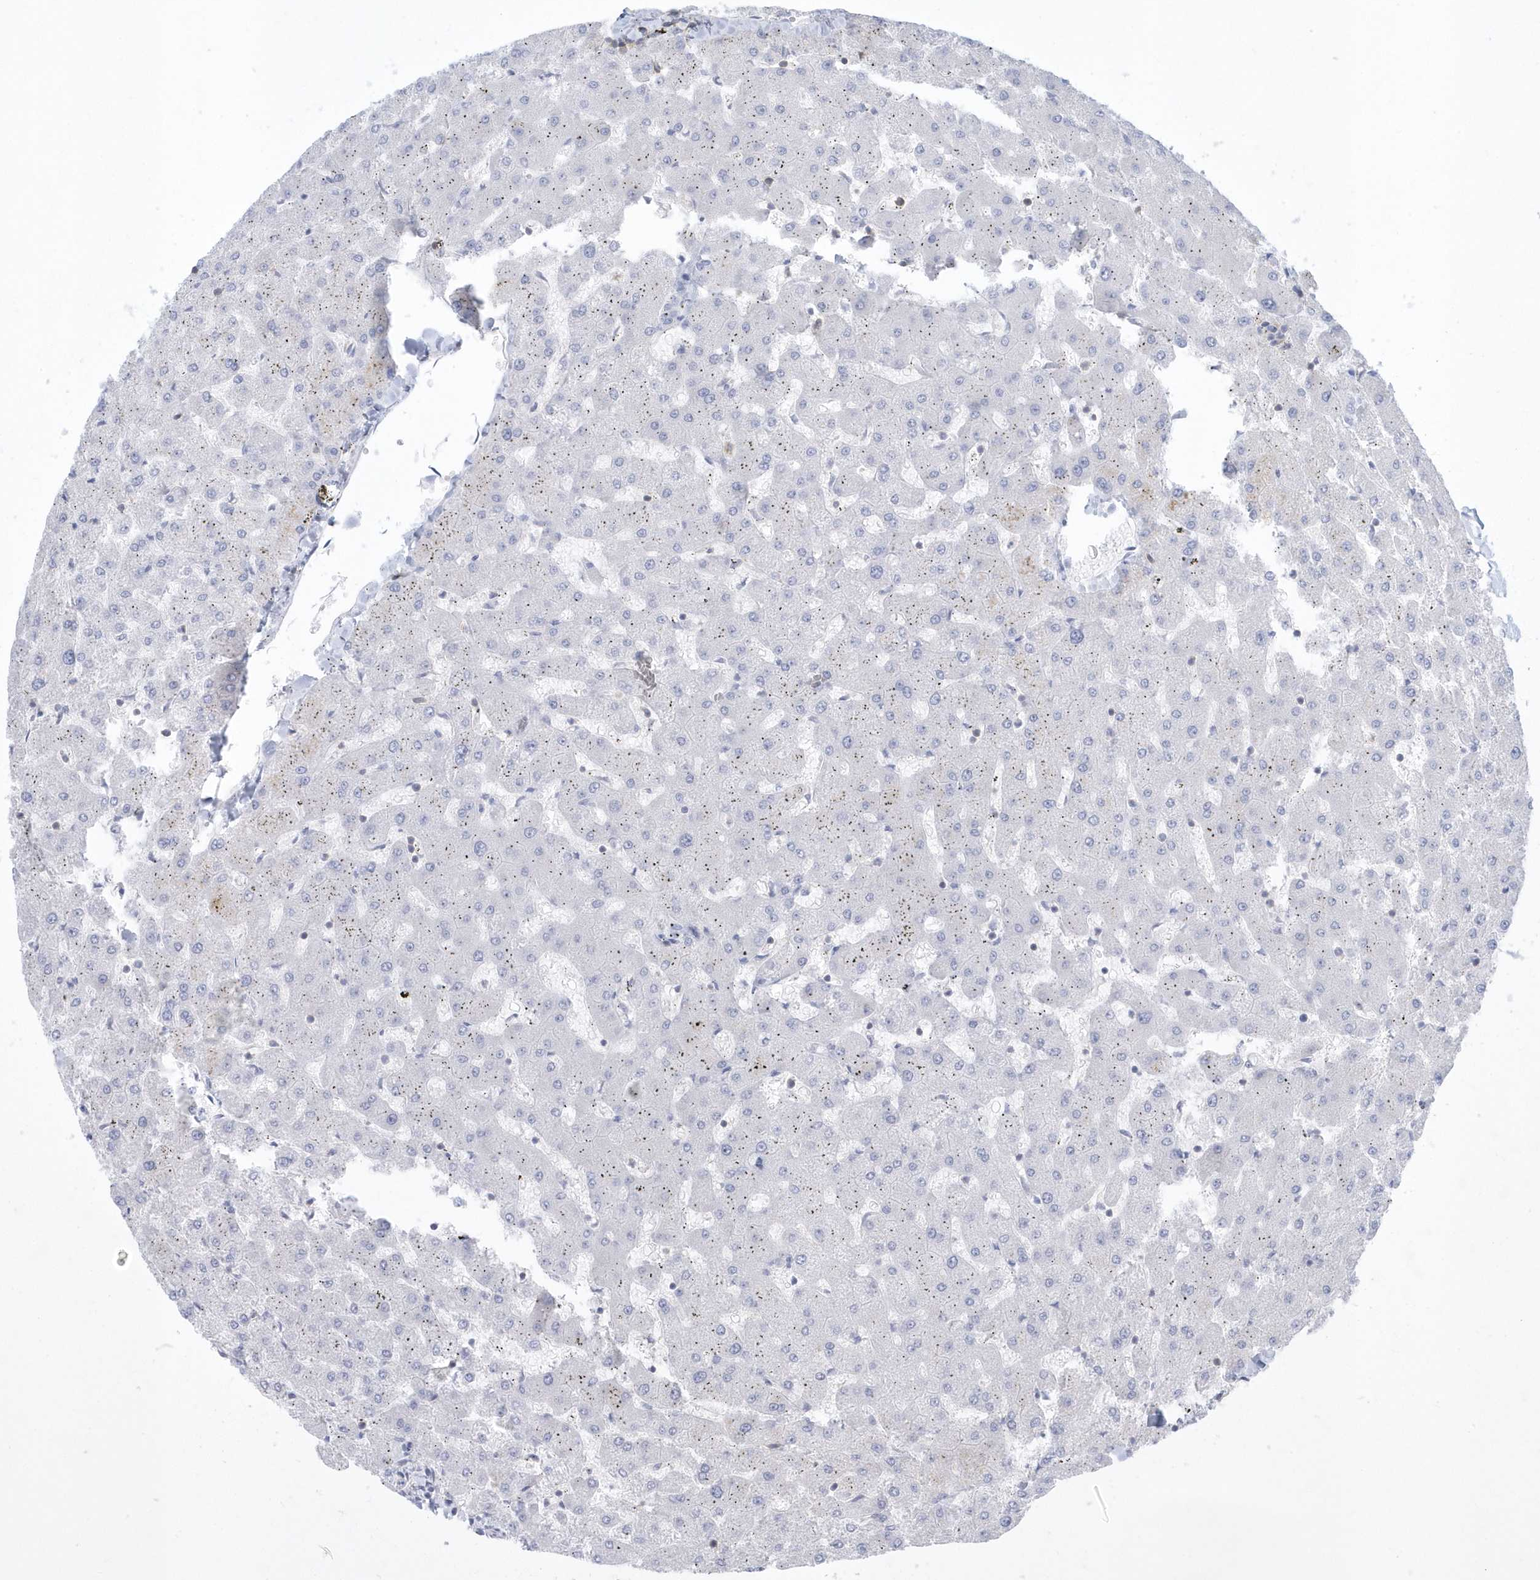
{"staining": {"intensity": "negative", "quantity": "none", "location": "none"}, "tissue": "liver", "cell_type": "Cholangiocytes", "image_type": "normal", "snomed": [{"axis": "morphology", "description": "Normal tissue, NOS"}, {"axis": "topography", "description": "Liver"}], "caption": "High power microscopy histopathology image of an IHC micrograph of normal liver, revealing no significant staining in cholangiocytes. The staining was performed using DAB (3,3'-diaminobenzidine) to visualize the protein expression in brown, while the nuclei were stained in blue with hematoxylin (Magnification: 20x).", "gene": "PSD4", "patient": {"sex": "female", "age": 63}}